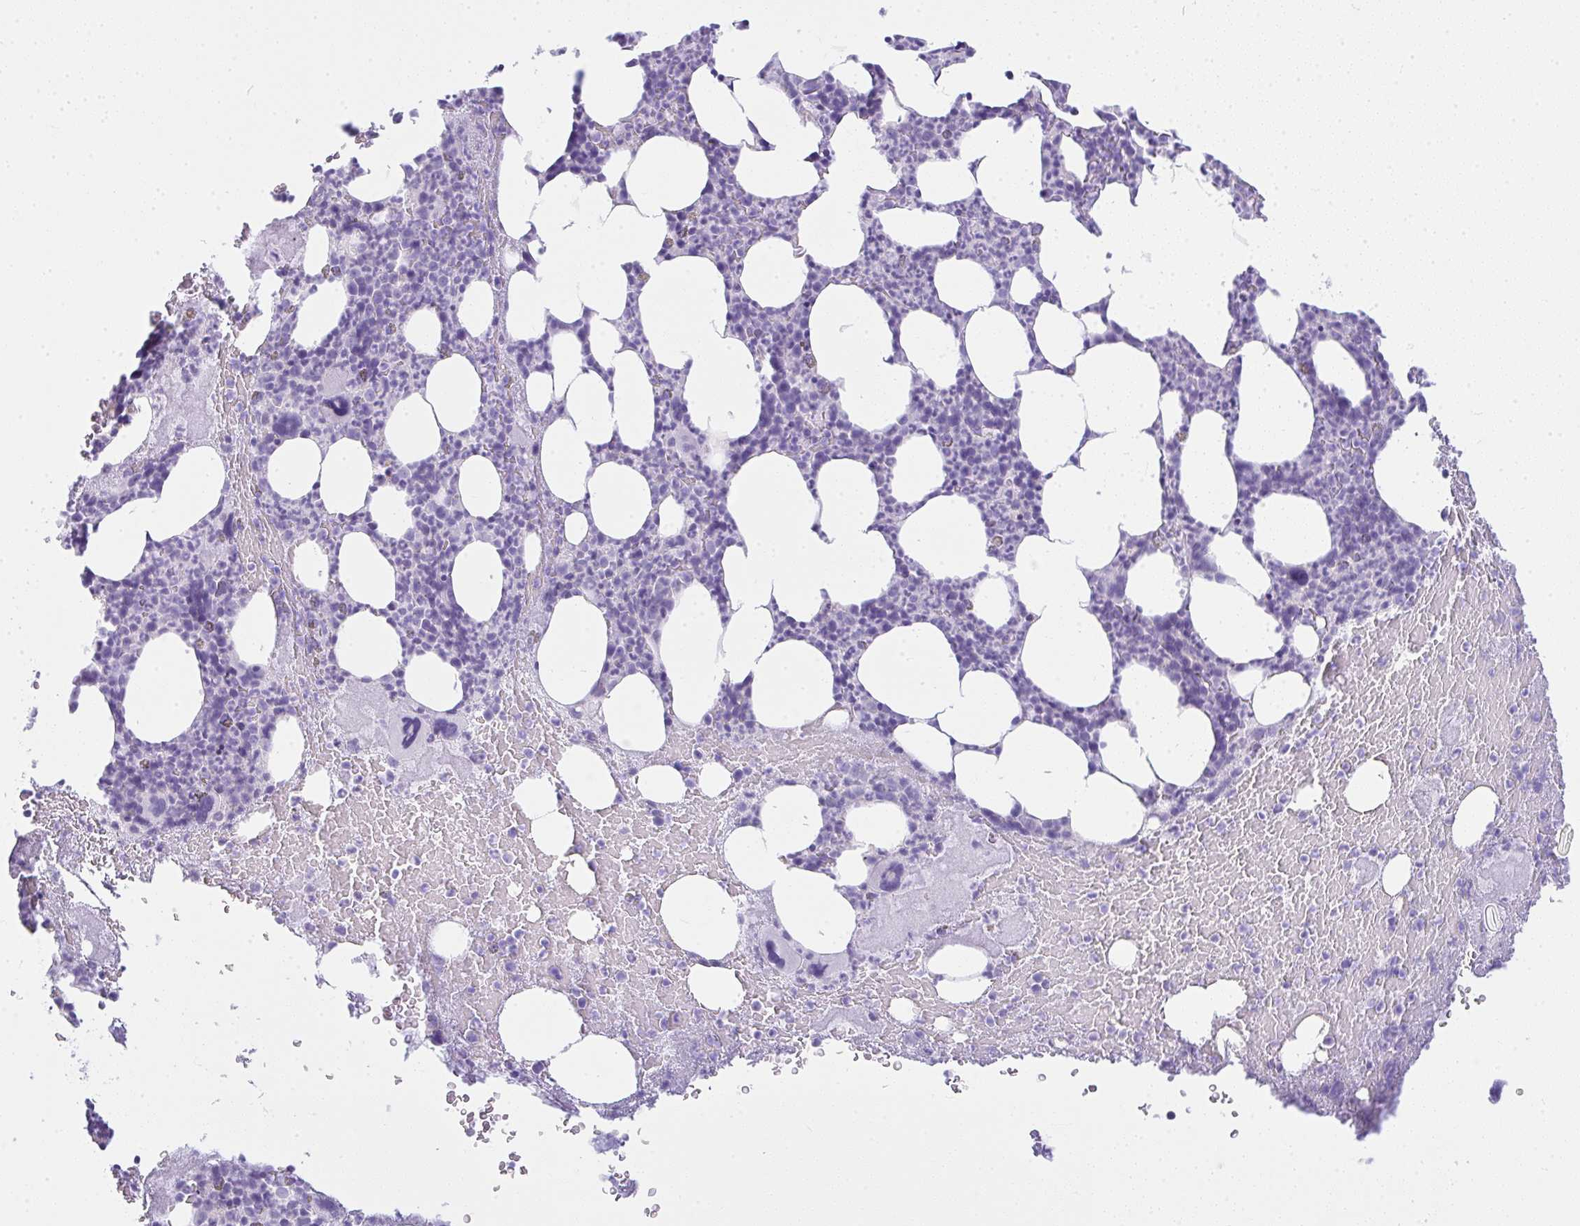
{"staining": {"intensity": "negative", "quantity": "none", "location": "none"}, "tissue": "bone marrow", "cell_type": "Hematopoietic cells", "image_type": "normal", "snomed": [{"axis": "morphology", "description": "Normal tissue, NOS"}, {"axis": "topography", "description": "Bone marrow"}], "caption": "Immunohistochemistry (IHC) photomicrograph of benign bone marrow stained for a protein (brown), which shows no positivity in hematopoietic cells.", "gene": "RASL10A", "patient": {"sex": "female", "age": 59}}